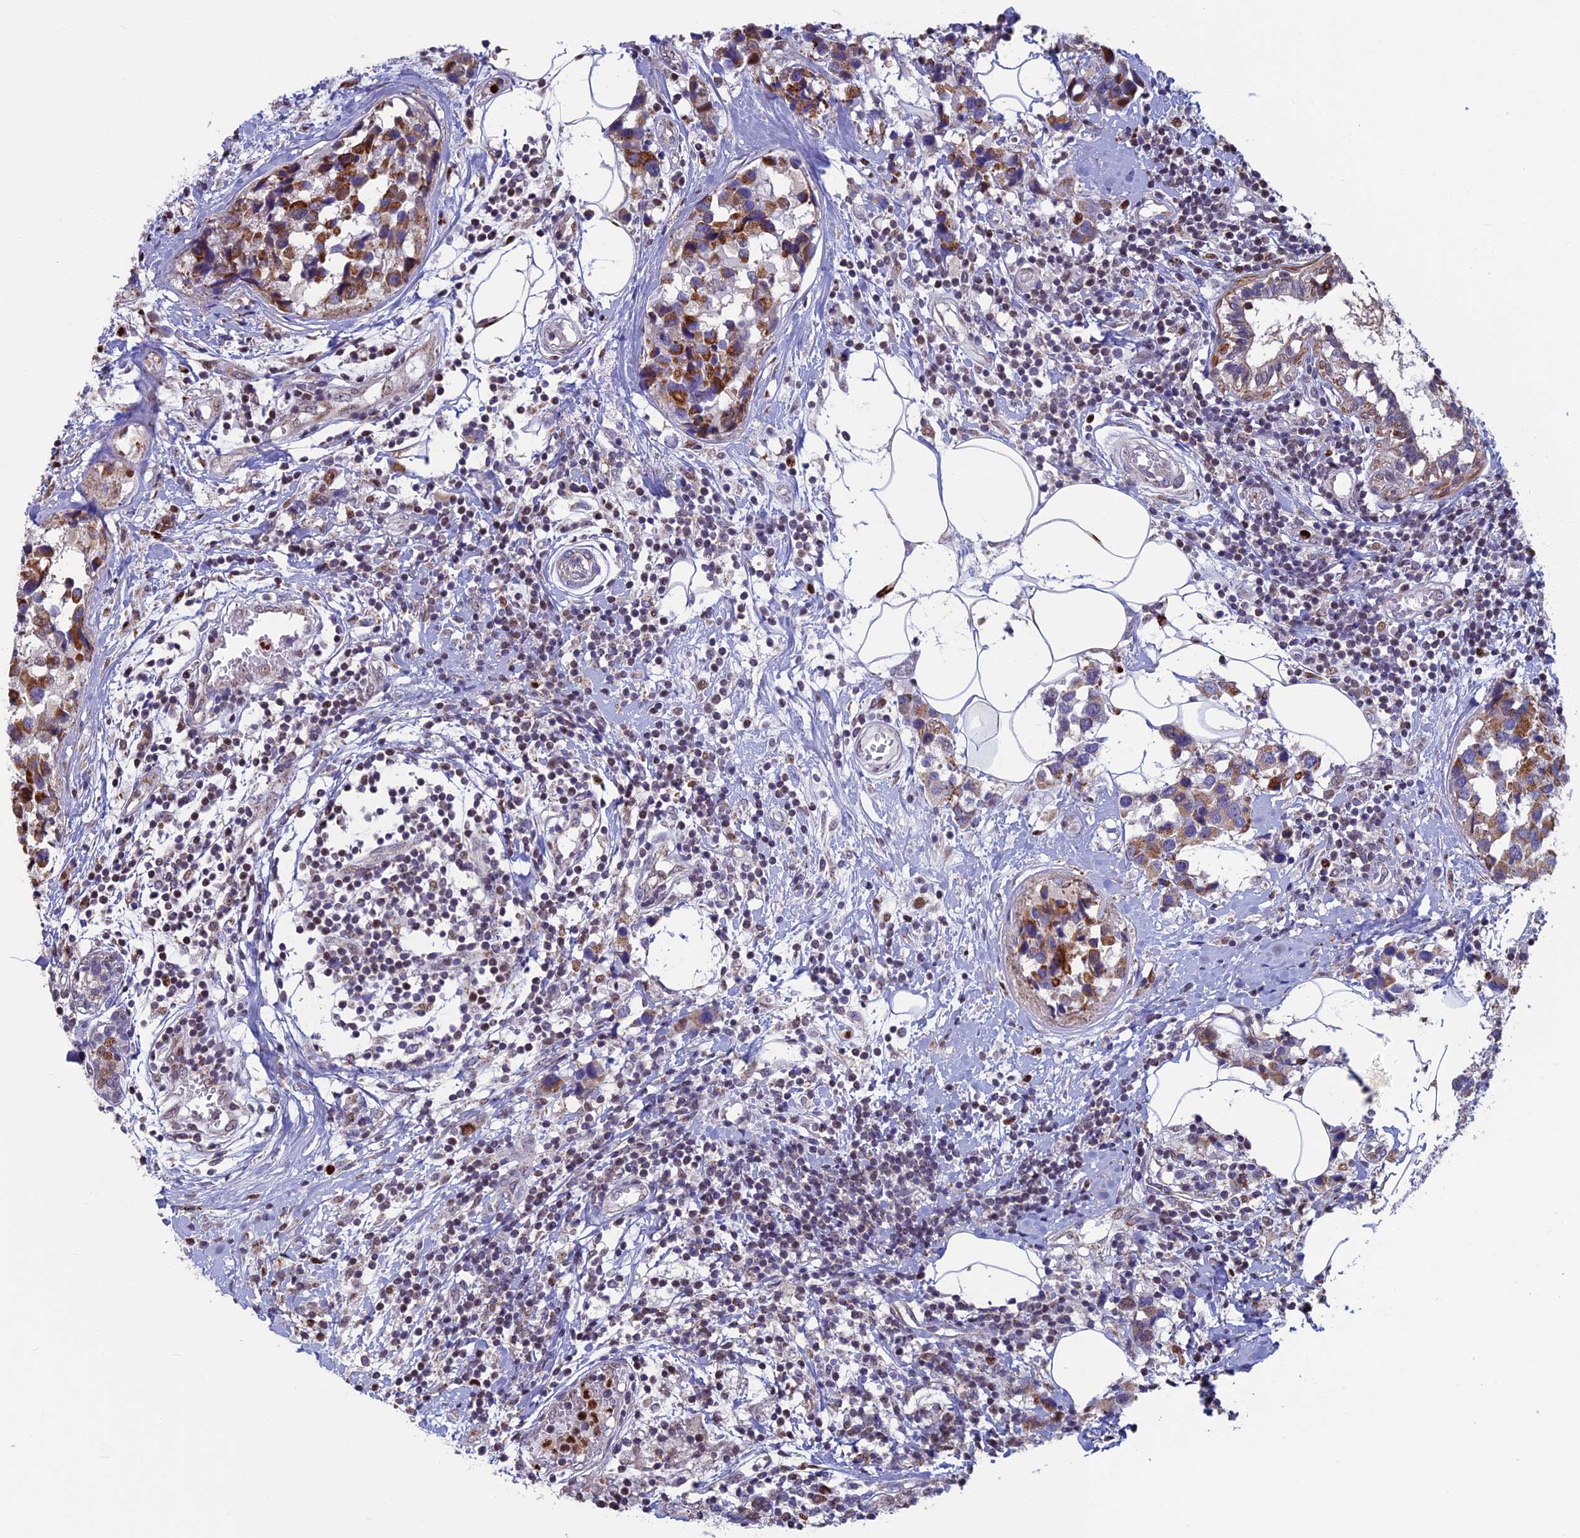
{"staining": {"intensity": "moderate", "quantity": ">75%", "location": "cytoplasmic/membranous"}, "tissue": "breast cancer", "cell_type": "Tumor cells", "image_type": "cancer", "snomed": [{"axis": "morphology", "description": "Lobular carcinoma"}, {"axis": "topography", "description": "Breast"}], "caption": "There is medium levels of moderate cytoplasmic/membranous positivity in tumor cells of lobular carcinoma (breast), as demonstrated by immunohistochemical staining (brown color).", "gene": "ACSS1", "patient": {"sex": "female", "age": 59}}